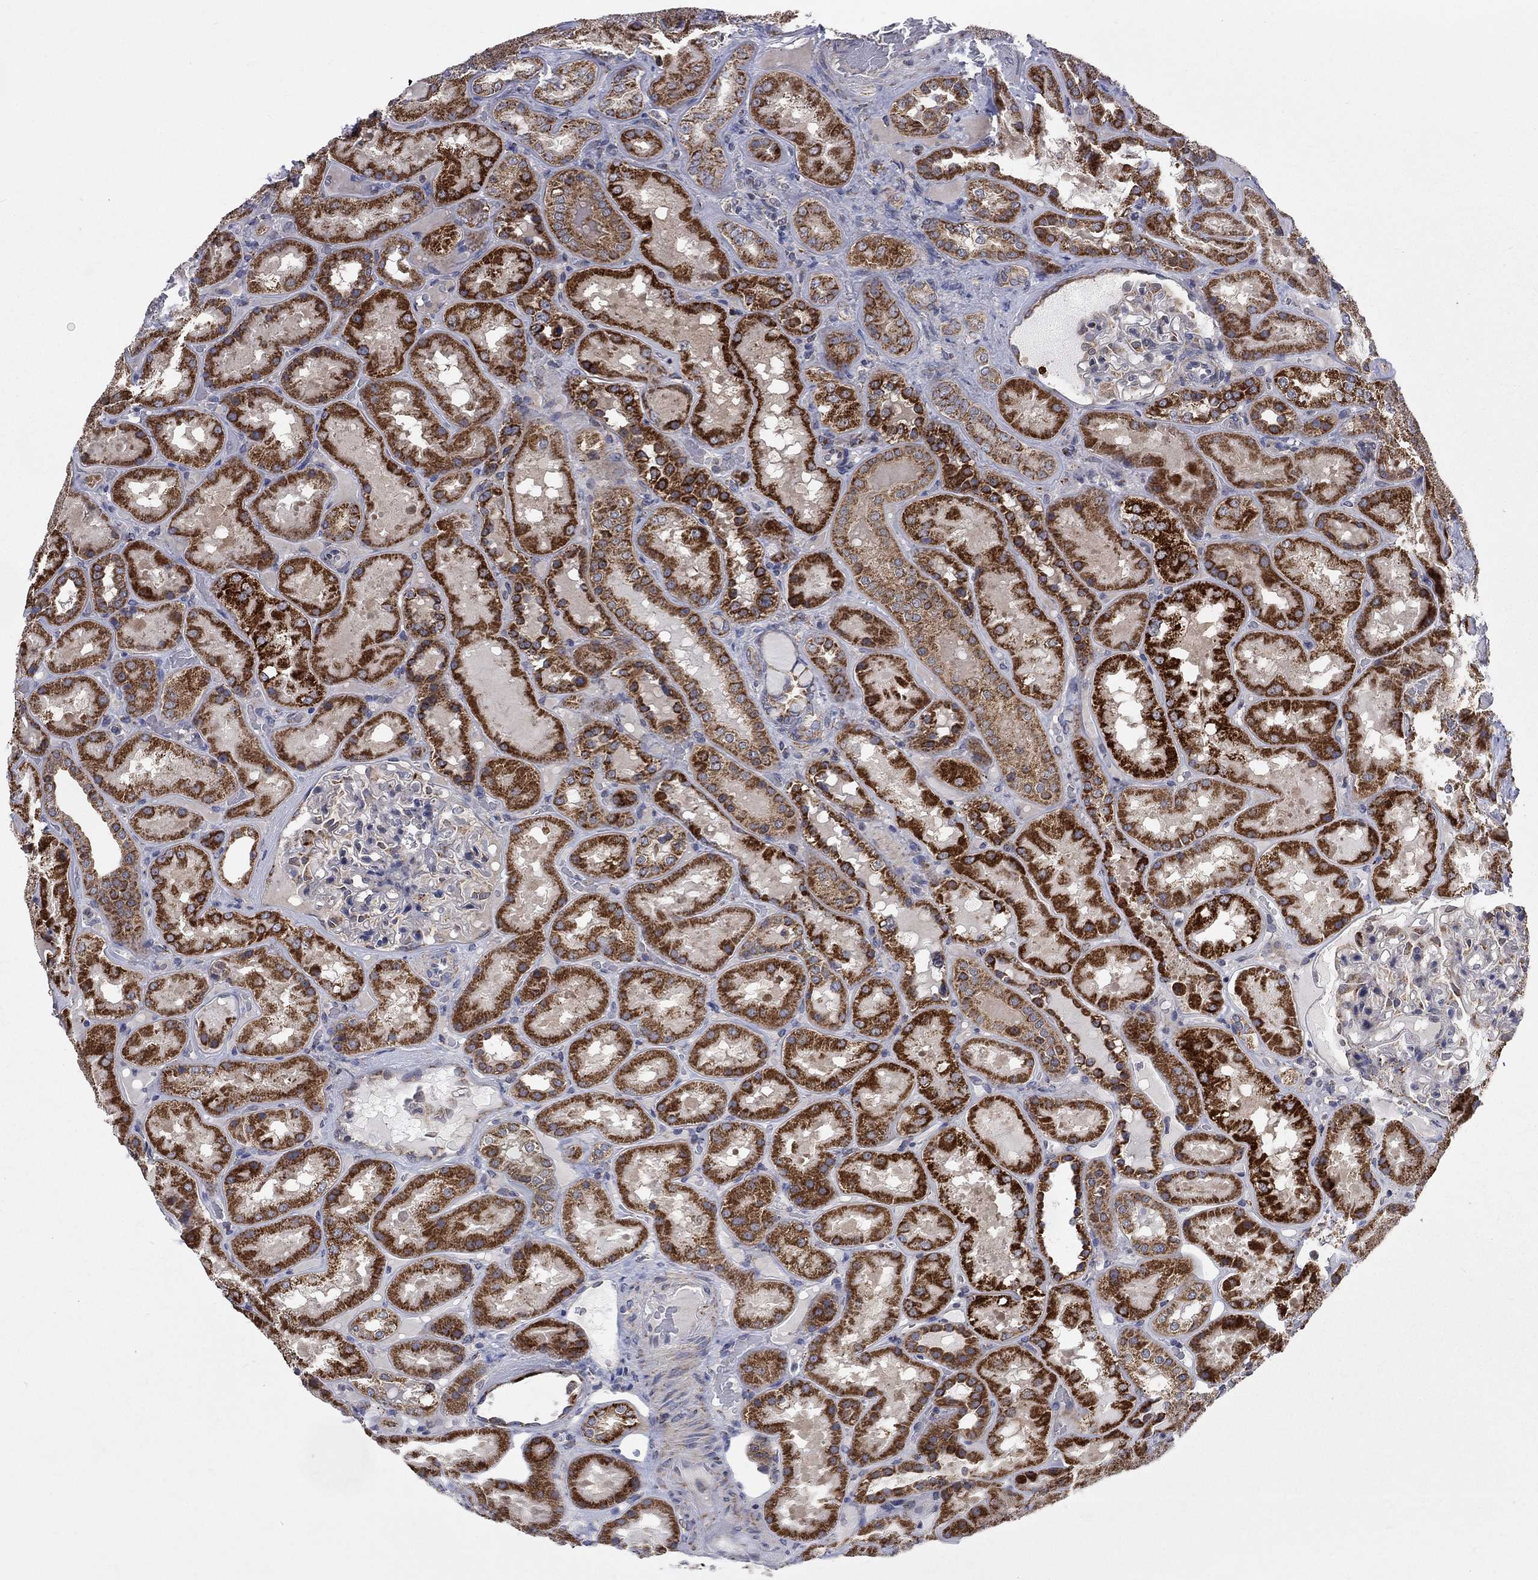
{"staining": {"intensity": "moderate", "quantity": "<25%", "location": "cytoplasmic/membranous"}, "tissue": "kidney", "cell_type": "Cells in glomeruli", "image_type": "normal", "snomed": [{"axis": "morphology", "description": "Normal tissue, NOS"}, {"axis": "topography", "description": "Kidney"}], "caption": "The image reveals a brown stain indicating the presence of a protein in the cytoplasmic/membranous of cells in glomeruli in kidney. (brown staining indicates protein expression, while blue staining denotes nuclei).", "gene": "NME7", "patient": {"sex": "male", "age": 73}}